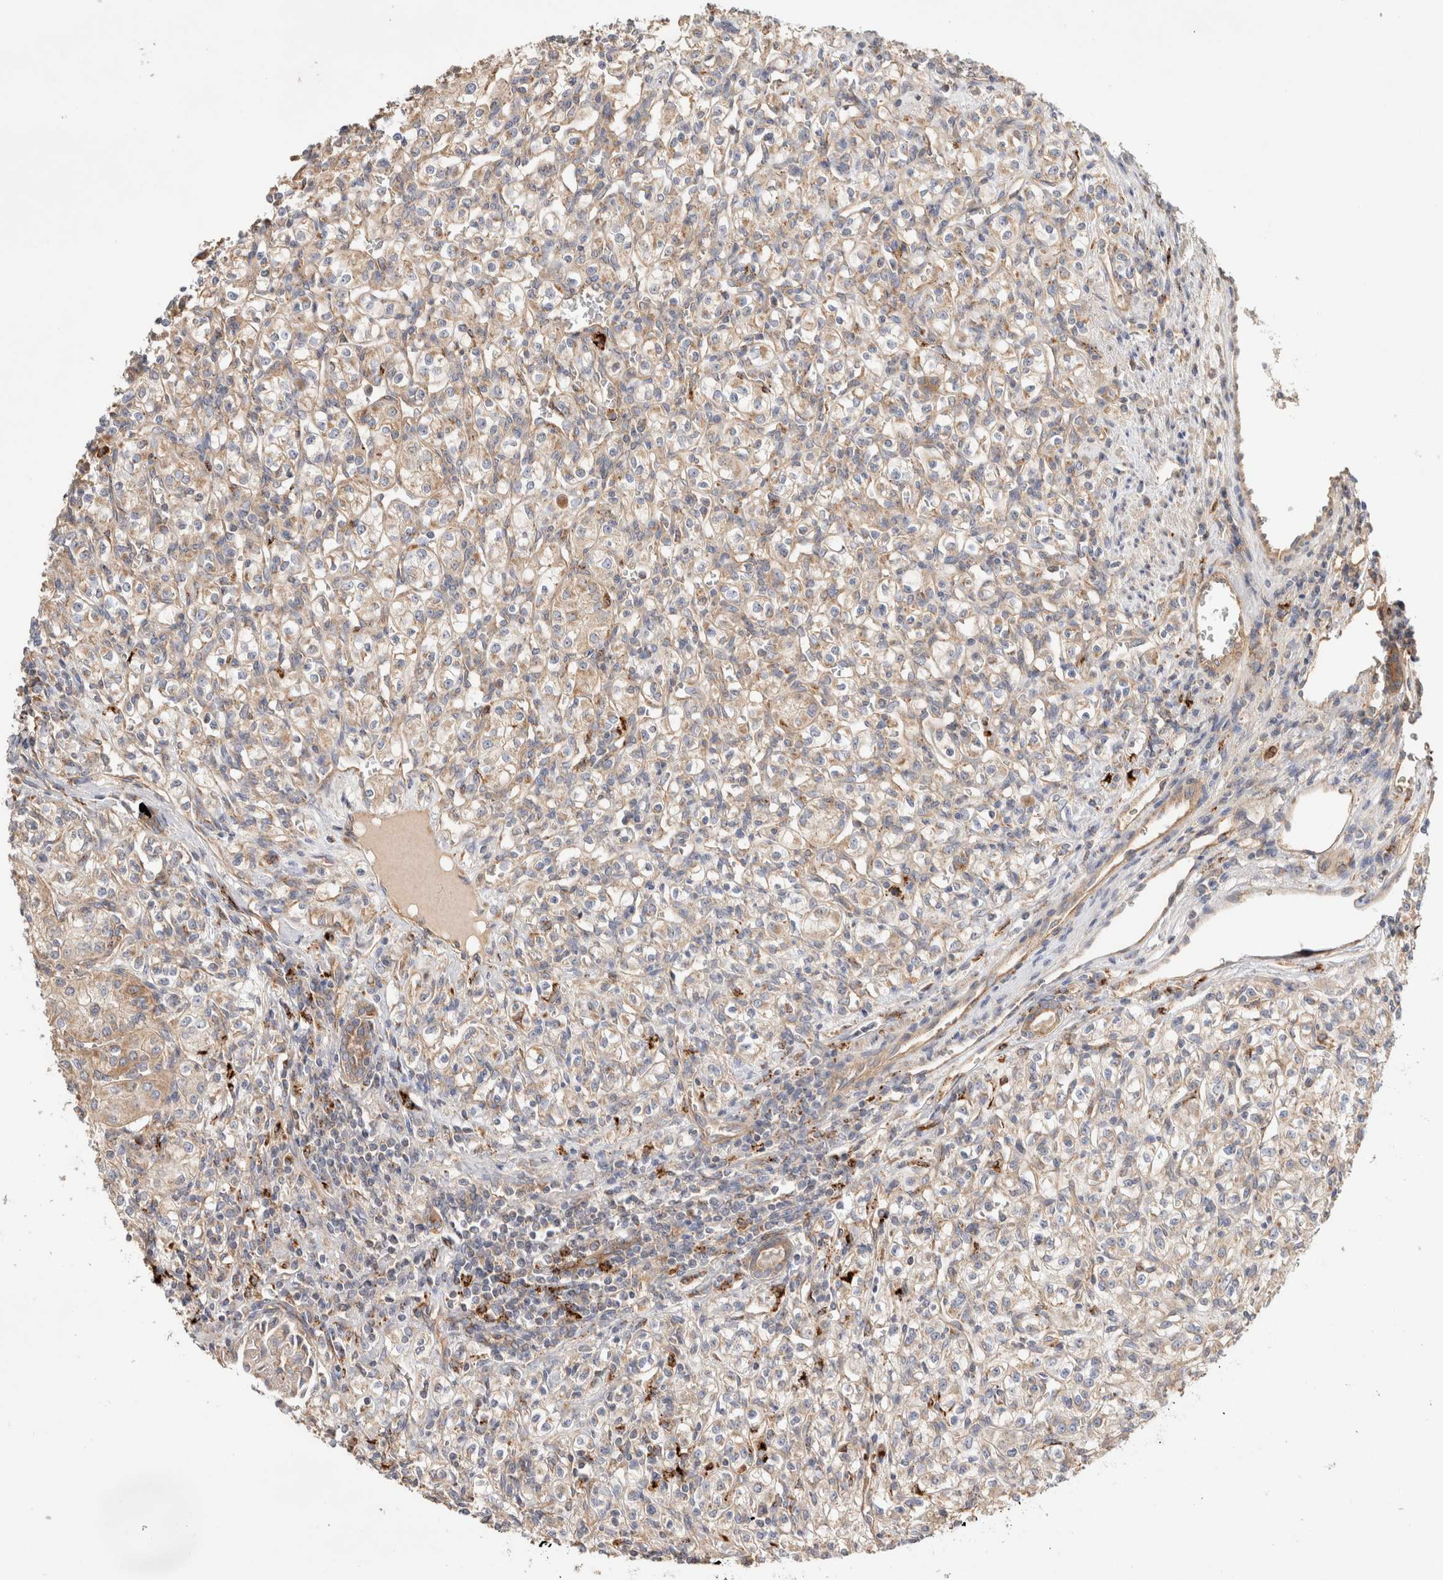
{"staining": {"intensity": "weak", "quantity": ">75%", "location": "cytoplasmic/membranous"}, "tissue": "renal cancer", "cell_type": "Tumor cells", "image_type": "cancer", "snomed": [{"axis": "morphology", "description": "Adenocarcinoma, NOS"}, {"axis": "topography", "description": "Kidney"}], "caption": "Weak cytoplasmic/membranous protein staining is seen in about >75% of tumor cells in renal cancer. Using DAB (3,3'-diaminobenzidine) (brown) and hematoxylin (blue) stains, captured at high magnification using brightfield microscopy.", "gene": "B3GNTL1", "patient": {"sex": "male", "age": 77}}